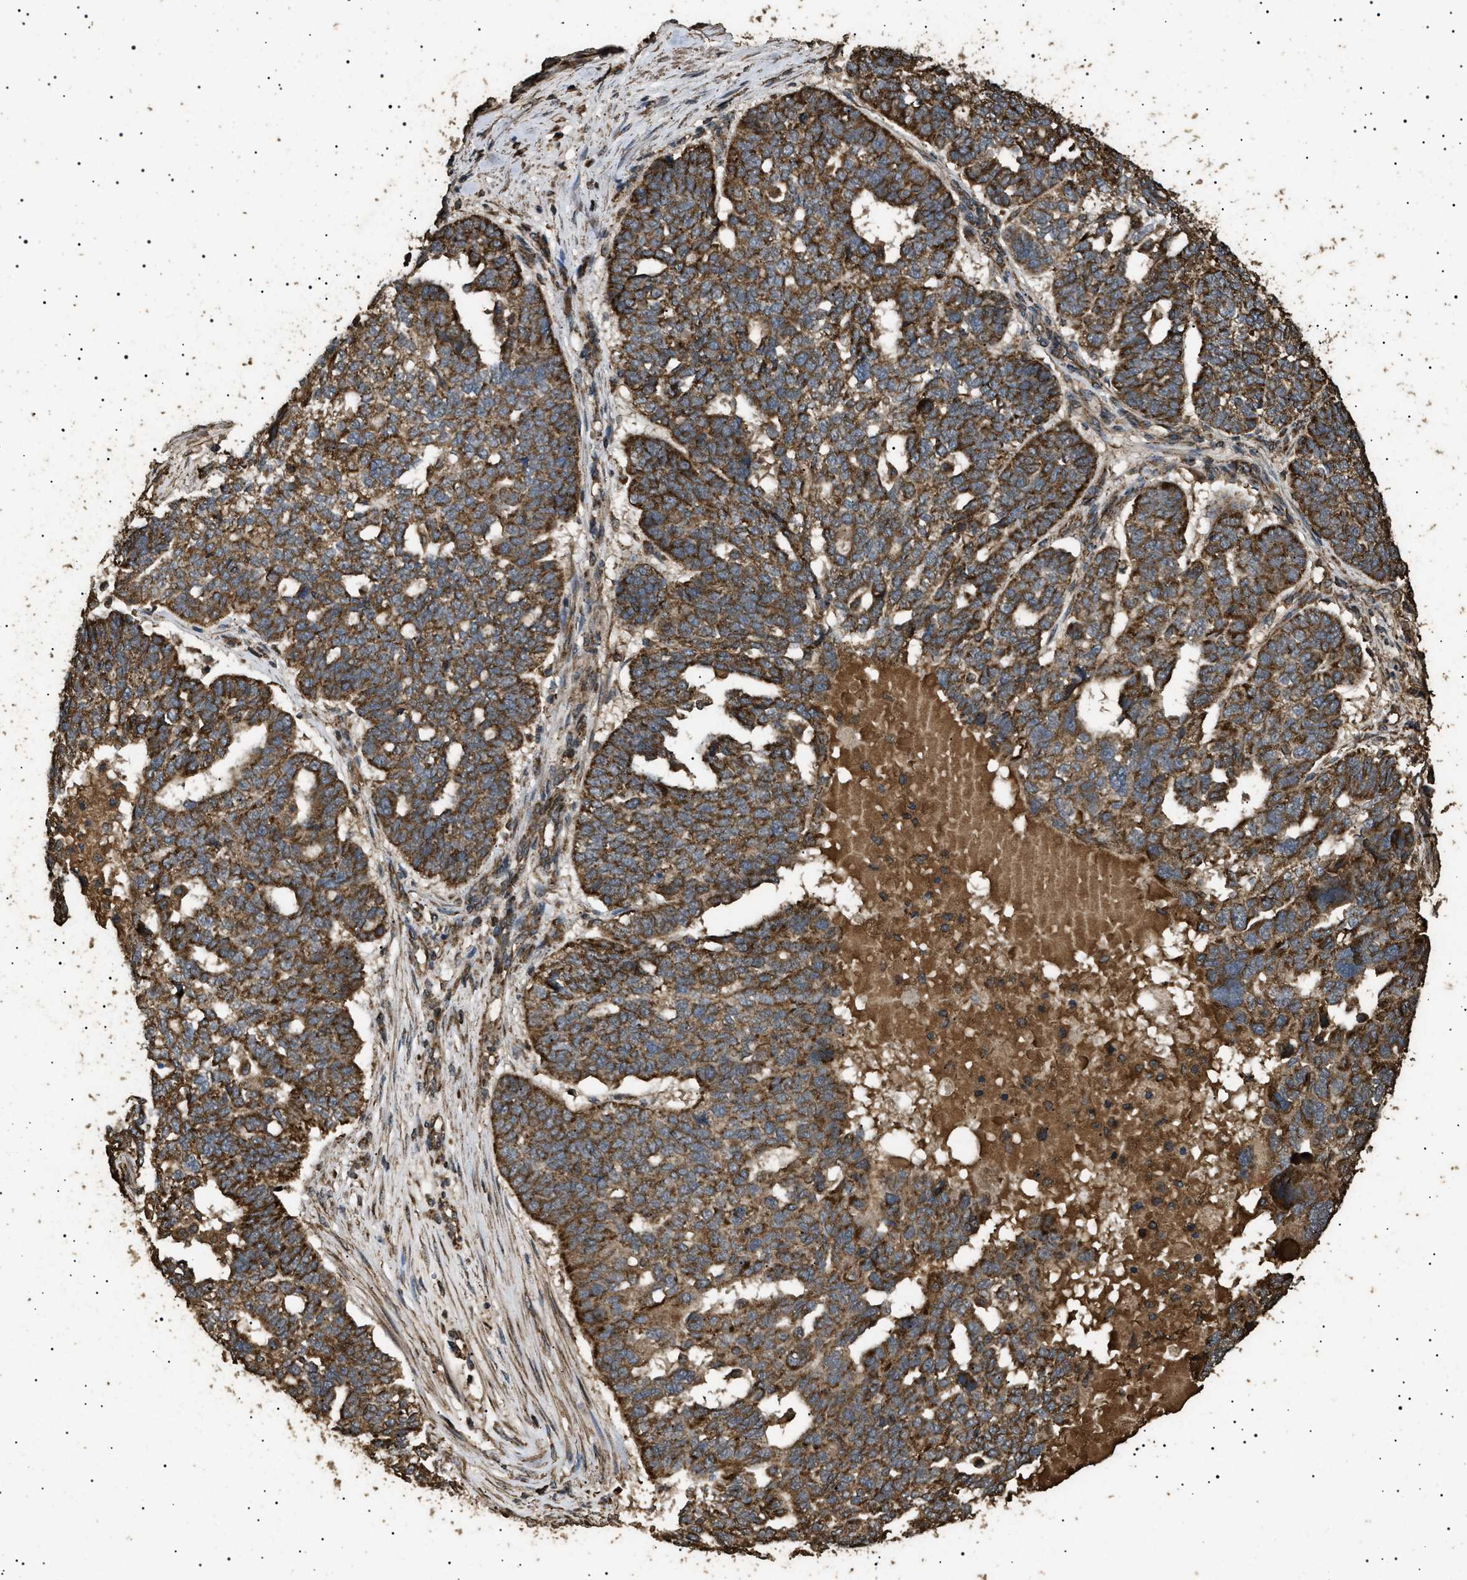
{"staining": {"intensity": "strong", "quantity": ">75%", "location": "cytoplasmic/membranous"}, "tissue": "ovarian cancer", "cell_type": "Tumor cells", "image_type": "cancer", "snomed": [{"axis": "morphology", "description": "Cystadenocarcinoma, serous, NOS"}, {"axis": "topography", "description": "Ovary"}], "caption": "Ovarian cancer (serous cystadenocarcinoma) tissue demonstrates strong cytoplasmic/membranous staining in about >75% of tumor cells Nuclei are stained in blue.", "gene": "CYRIA", "patient": {"sex": "female", "age": 59}}